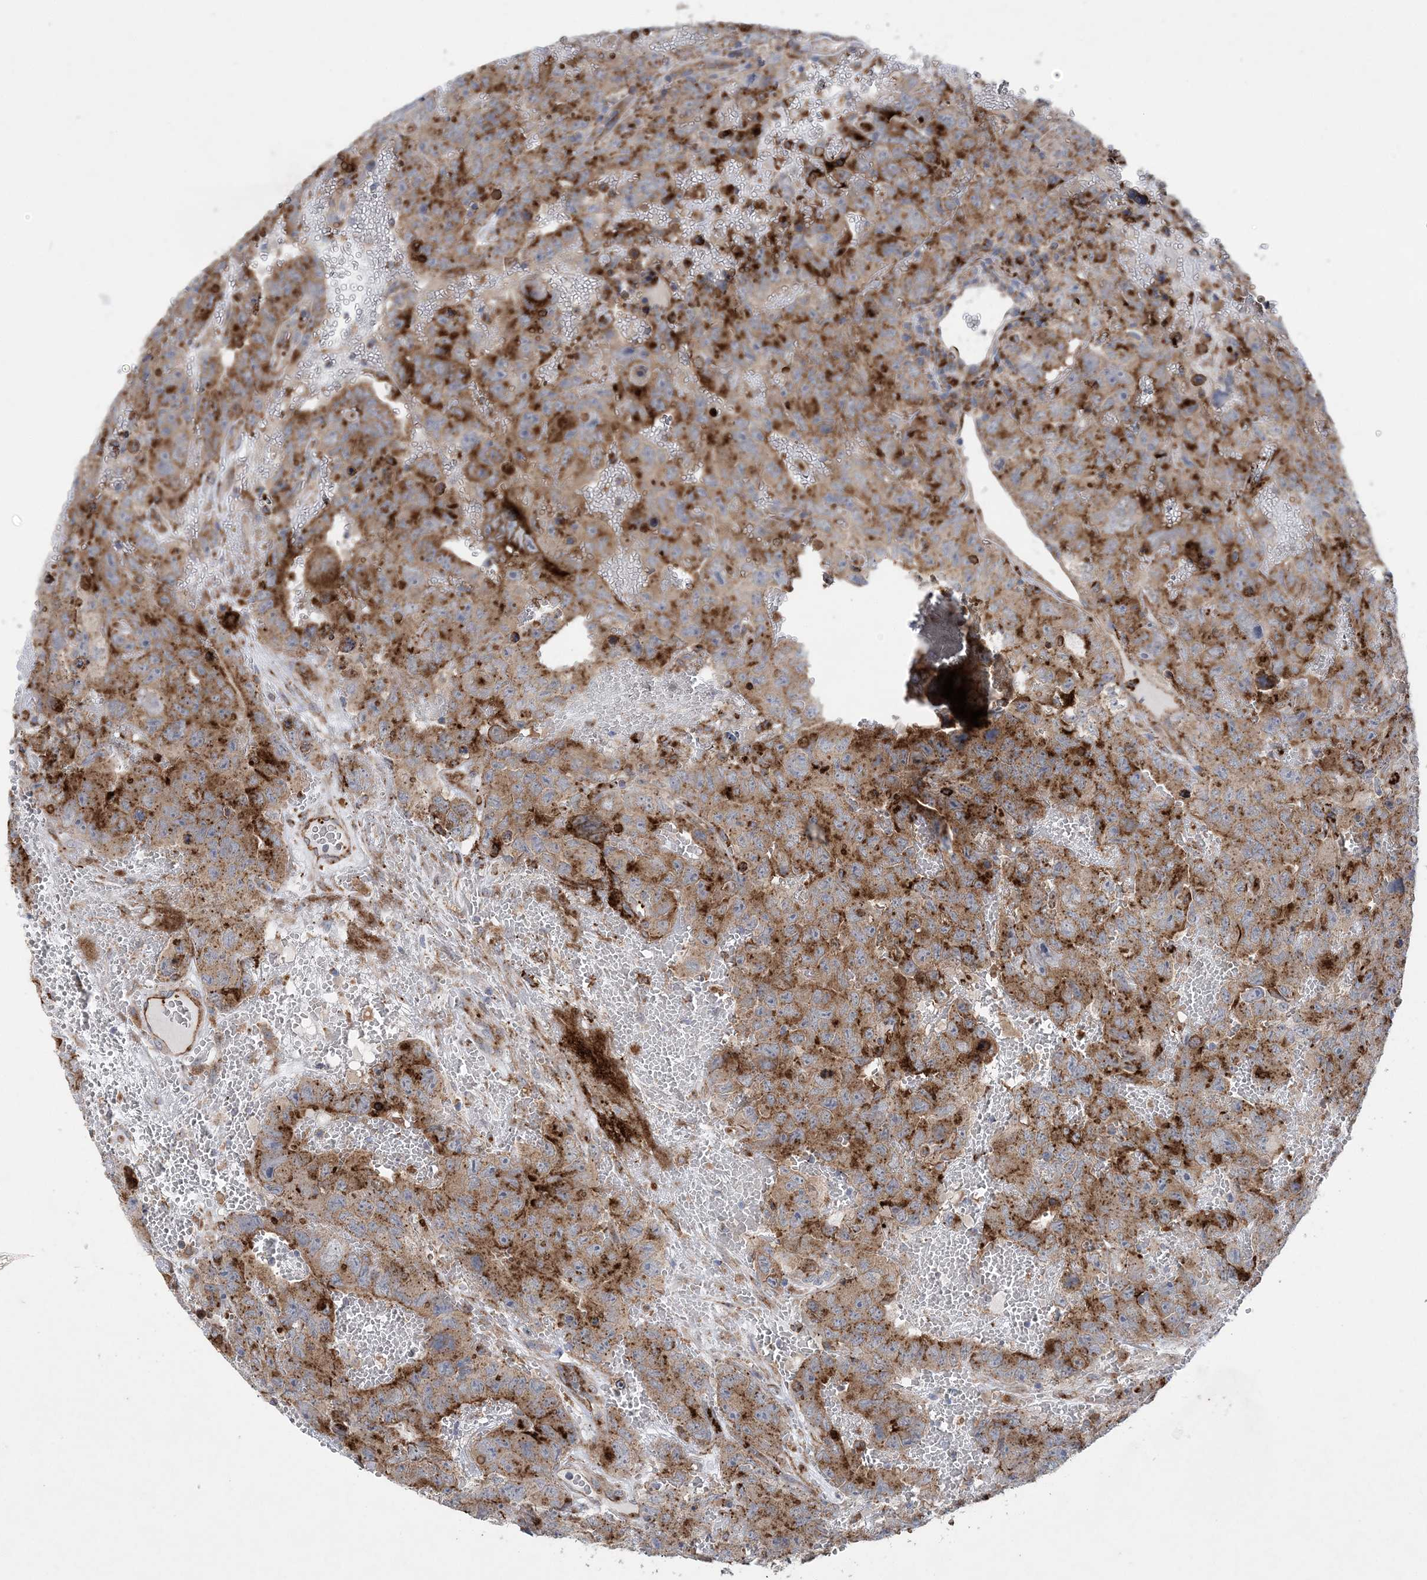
{"staining": {"intensity": "moderate", "quantity": ">75%", "location": "cytoplasmic/membranous"}, "tissue": "testis cancer", "cell_type": "Tumor cells", "image_type": "cancer", "snomed": [{"axis": "morphology", "description": "Carcinoma, Embryonal, NOS"}, {"axis": "topography", "description": "Testis"}], "caption": "IHC staining of testis embryonal carcinoma, which shows medium levels of moderate cytoplasmic/membranous positivity in approximately >75% of tumor cells indicating moderate cytoplasmic/membranous protein expression. The staining was performed using DAB (brown) for protein detection and nuclei were counterstained in hematoxylin (blue).", "gene": "PTTG1IP", "patient": {"sex": "male", "age": 45}}